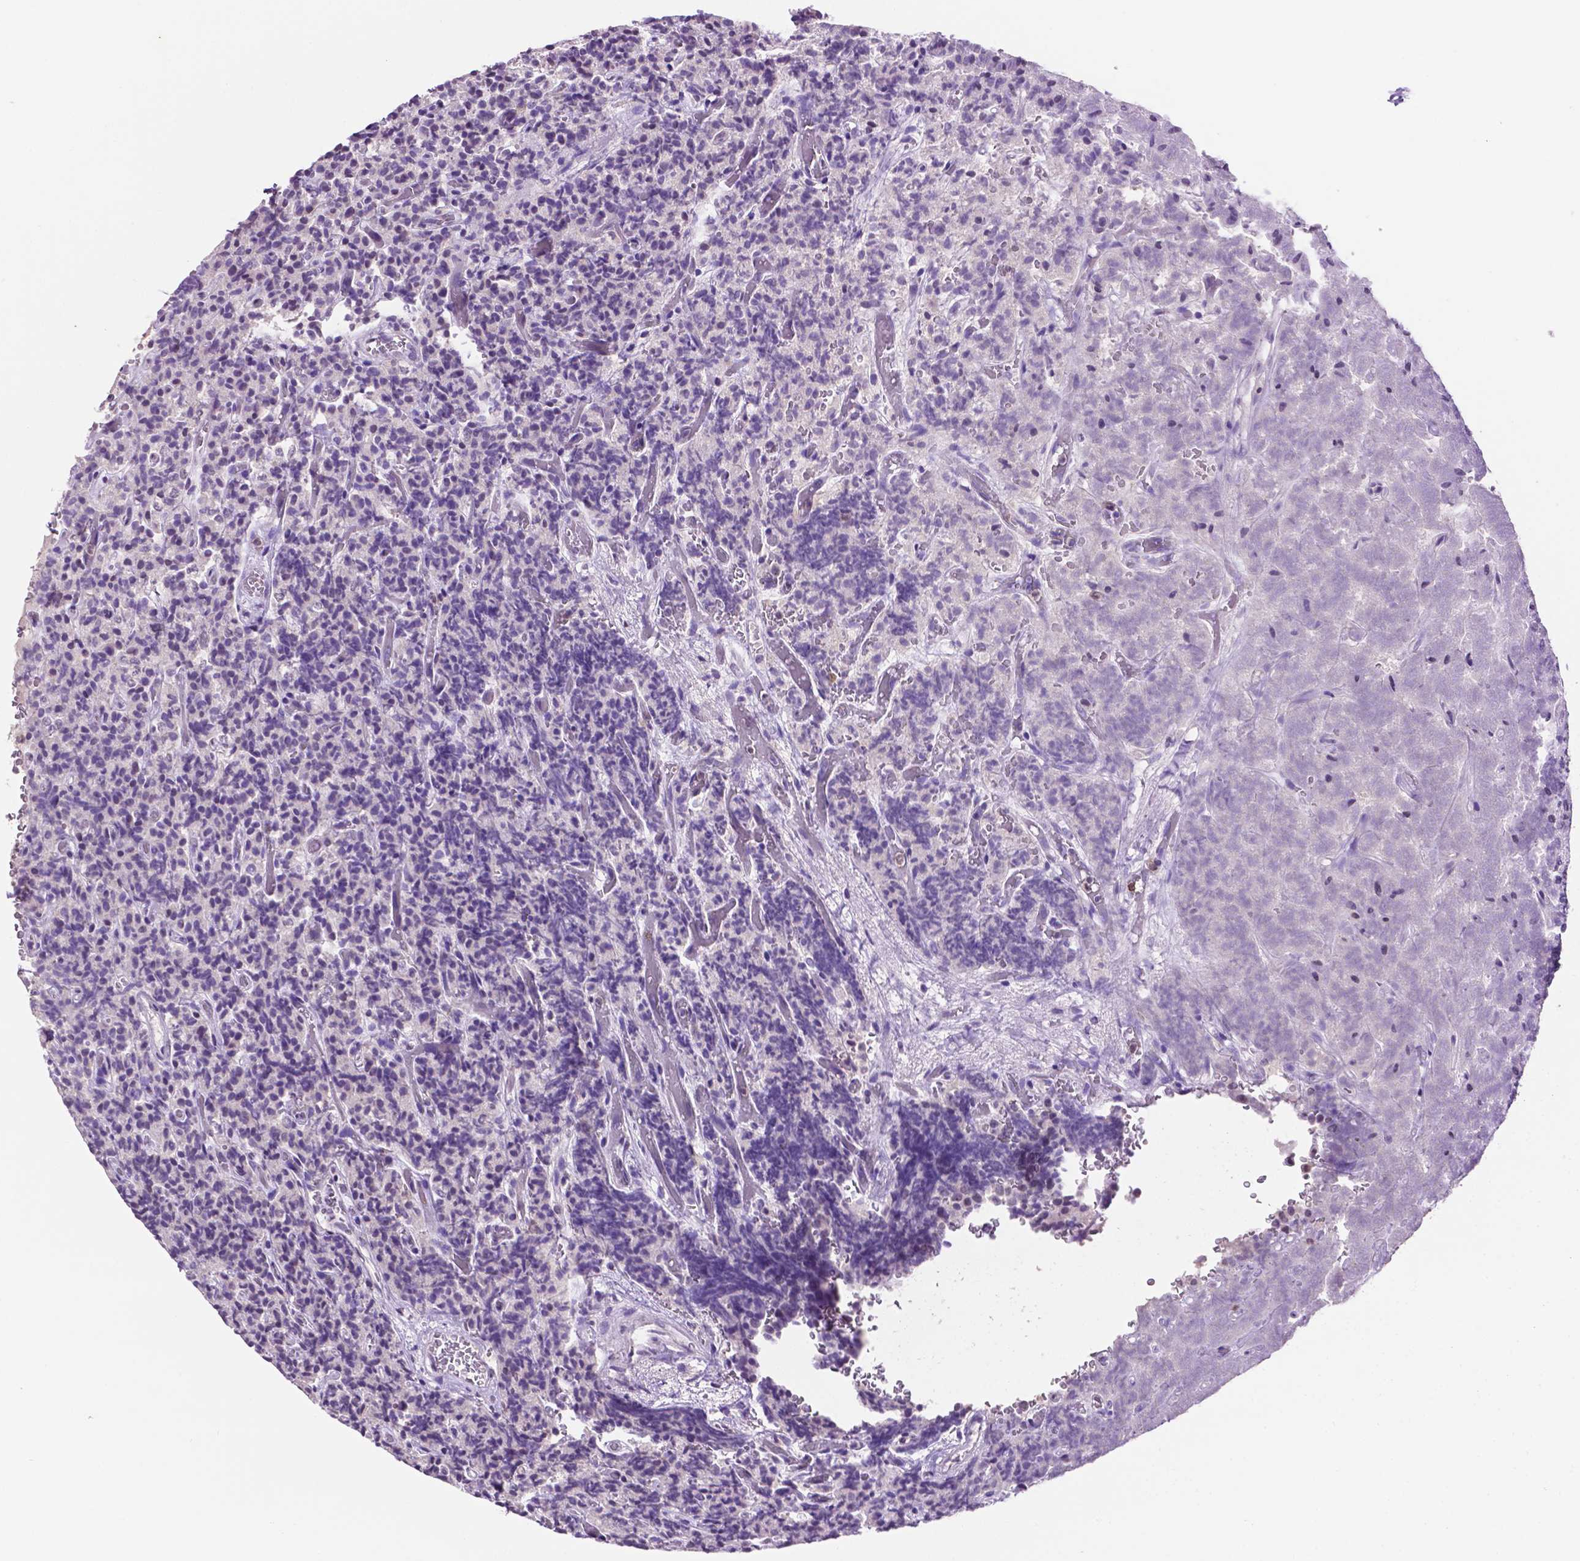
{"staining": {"intensity": "negative", "quantity": "none", "location": "none"}, "tissue": "carcinoid", "cell_type": "Tumor cells", "image_type": "cancer", "snomed": [{"axis": "morphology", "description": "Carcinoid, malignant, NOS"}, {"axis": "topography", "description": "Pancreas"}], "caption": "Micrograph shows no protein positivity in tumor cells of carcinoid tissue.", "gene": "PTPN6", "patient": {"sex": "male", "age": 36}}